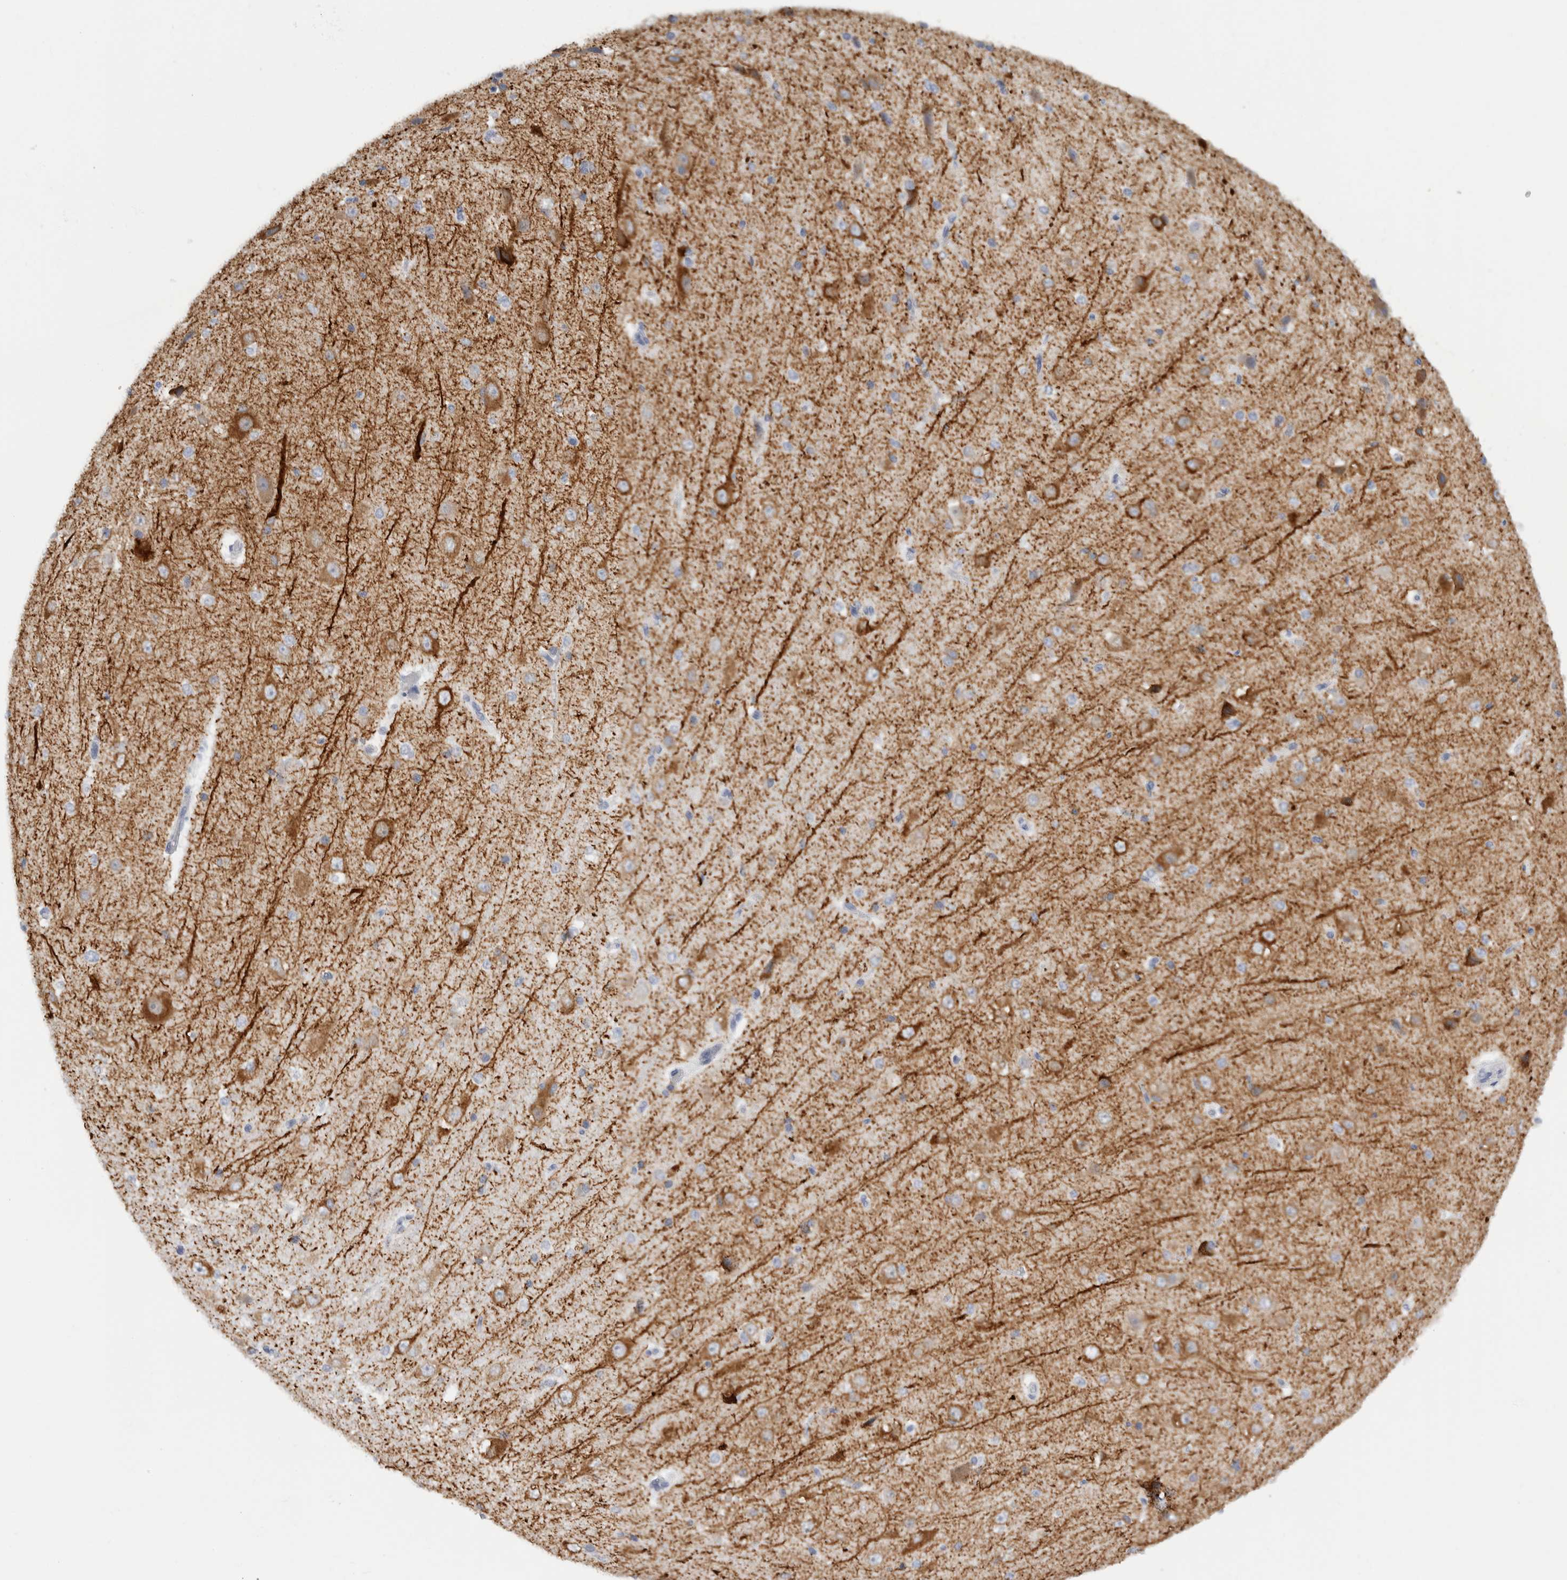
{"staining": {"intensity": "negative", "quantity": "none", "location": "none"}, "tissue": "cerebral cortex", "cell_type": "Endothelial cells", "image_type": "normal", "snomed": [{"axis": "morphology", "description": "Normal tissue, NOS"}, {"axis": "morphology", "description": "Developmental malformation"}, {"axis": "topography", "description": "Cerebral cortex"}], "caption": "The image demonstrates no significant positivity in endothelial cells of cerebral cortex. Brightfield microscopy of immunohistochemistry stained with DAB (3,3'-diaminobenzidine) (brown) and hematoxylin (blue), captured at high magnification.", "gene": "C9orf50", "patient": {"sex": "female", "age": 30}}